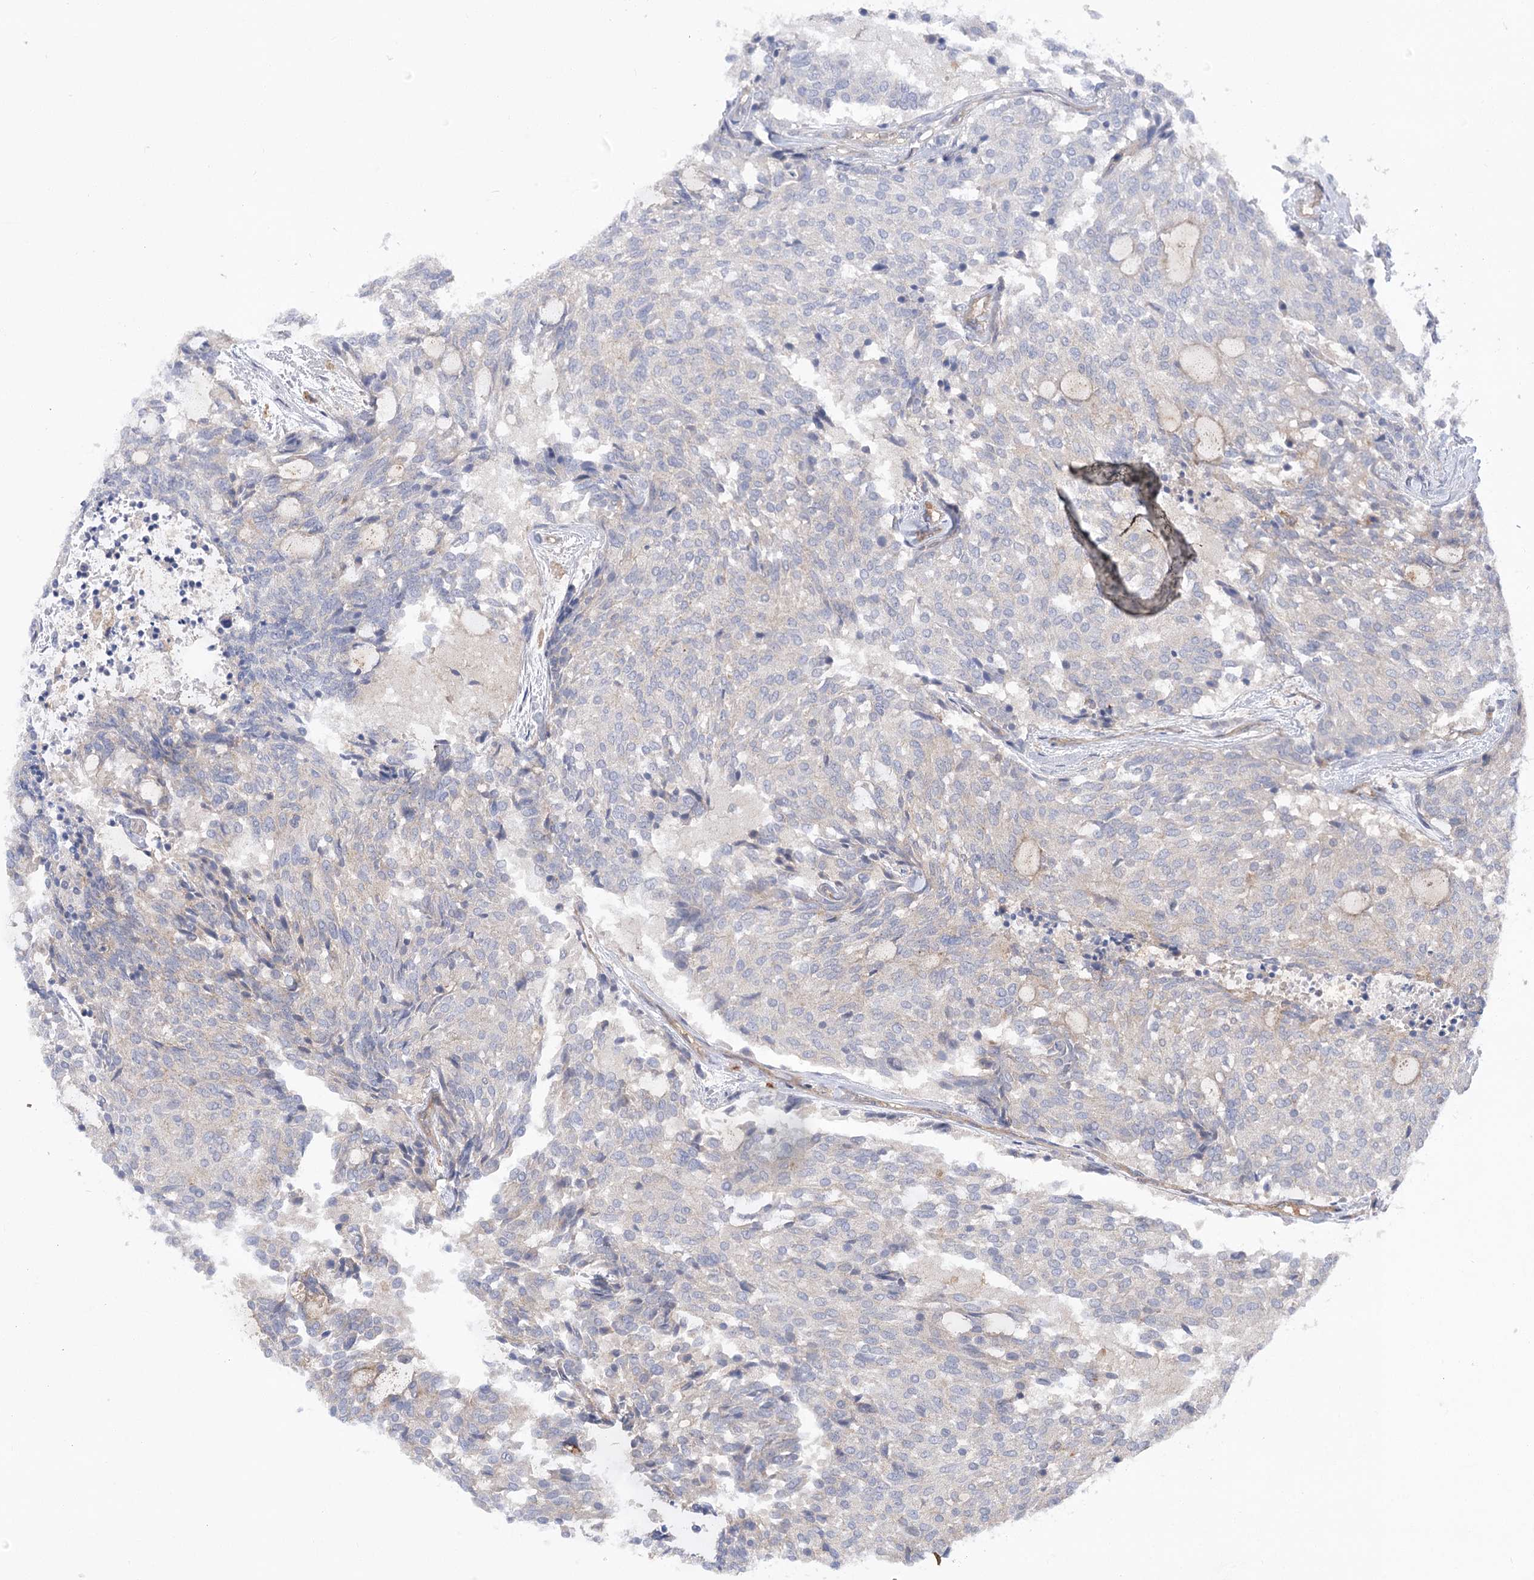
{"staining": {"intensity": "negative", "quantity": "none", "location": "none"}, "tissue": "carcinoid", "cell_type": "Tumor cells", "image_type": "cancer", "snomed": [{"axis": "morphology", "description": "Carcinoid, malignant, NOS"}, {"axis": "topography", "description": "Pancreas"}], "caption": "The photomicrograph shows no staining of tumor cells in carcinoid.", "gene": "VPS37B", "patient": {"sex": "female", "age": 54}}